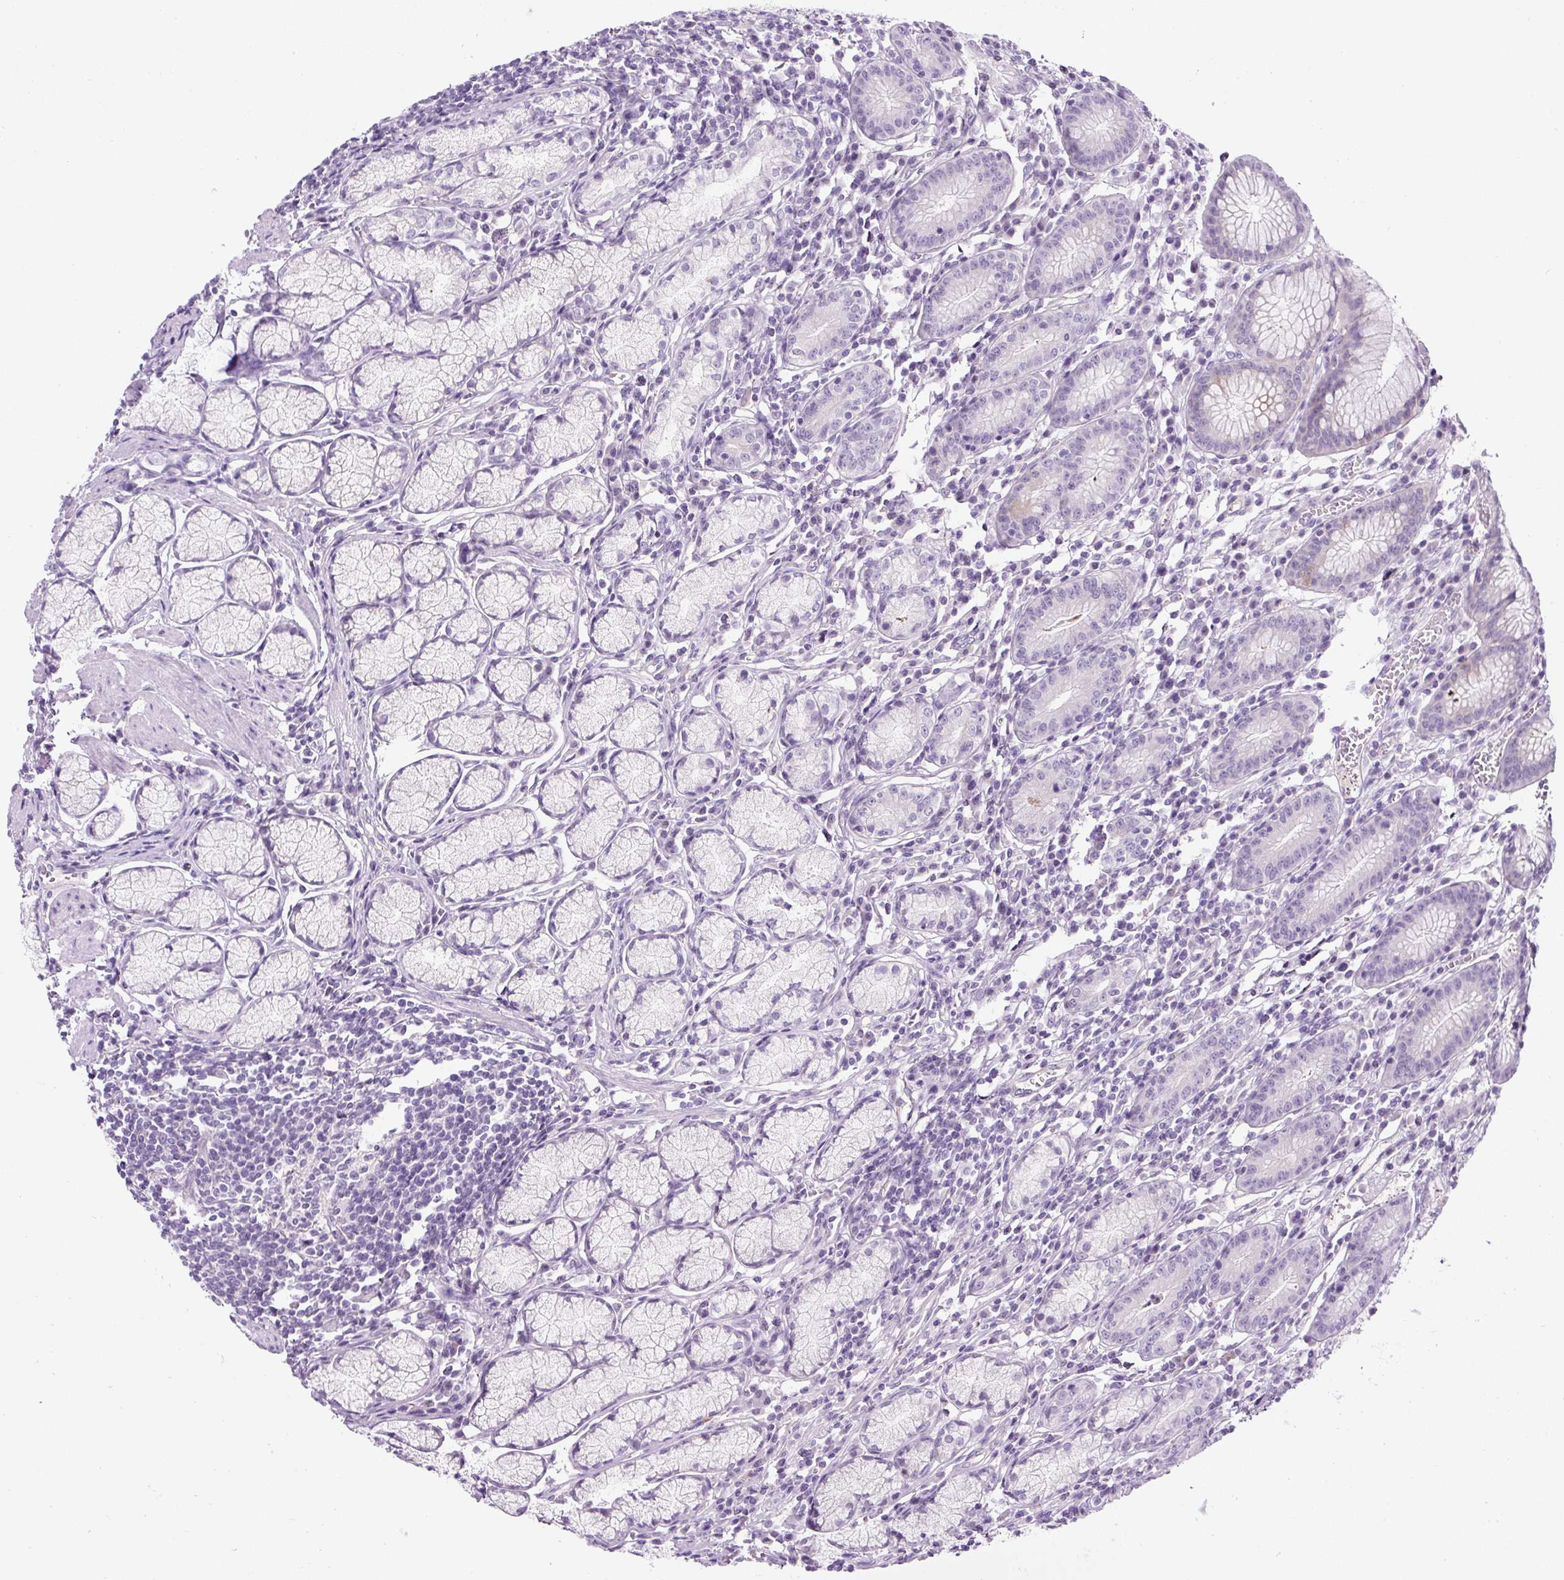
{"staining": {"intensity": "moderate", "quantity": "<25%", "location": "cytoplasmic/membranous"}, "tissue": "stomach", "cell_type": "Glandular cells", "image_type": "normal", "snomed": [{"axis": "morphology", "description": "Normal tissue, NOS"}, {"axis": "topography", "description": "Stomach"}], "caption": "Unremarkable stomach exhibits moderate cytoplasmic/membranous expression in approximately <25% of glandular cells.", "gene": "COL9A2", "patient": {"sex": "male", "age": 55}}